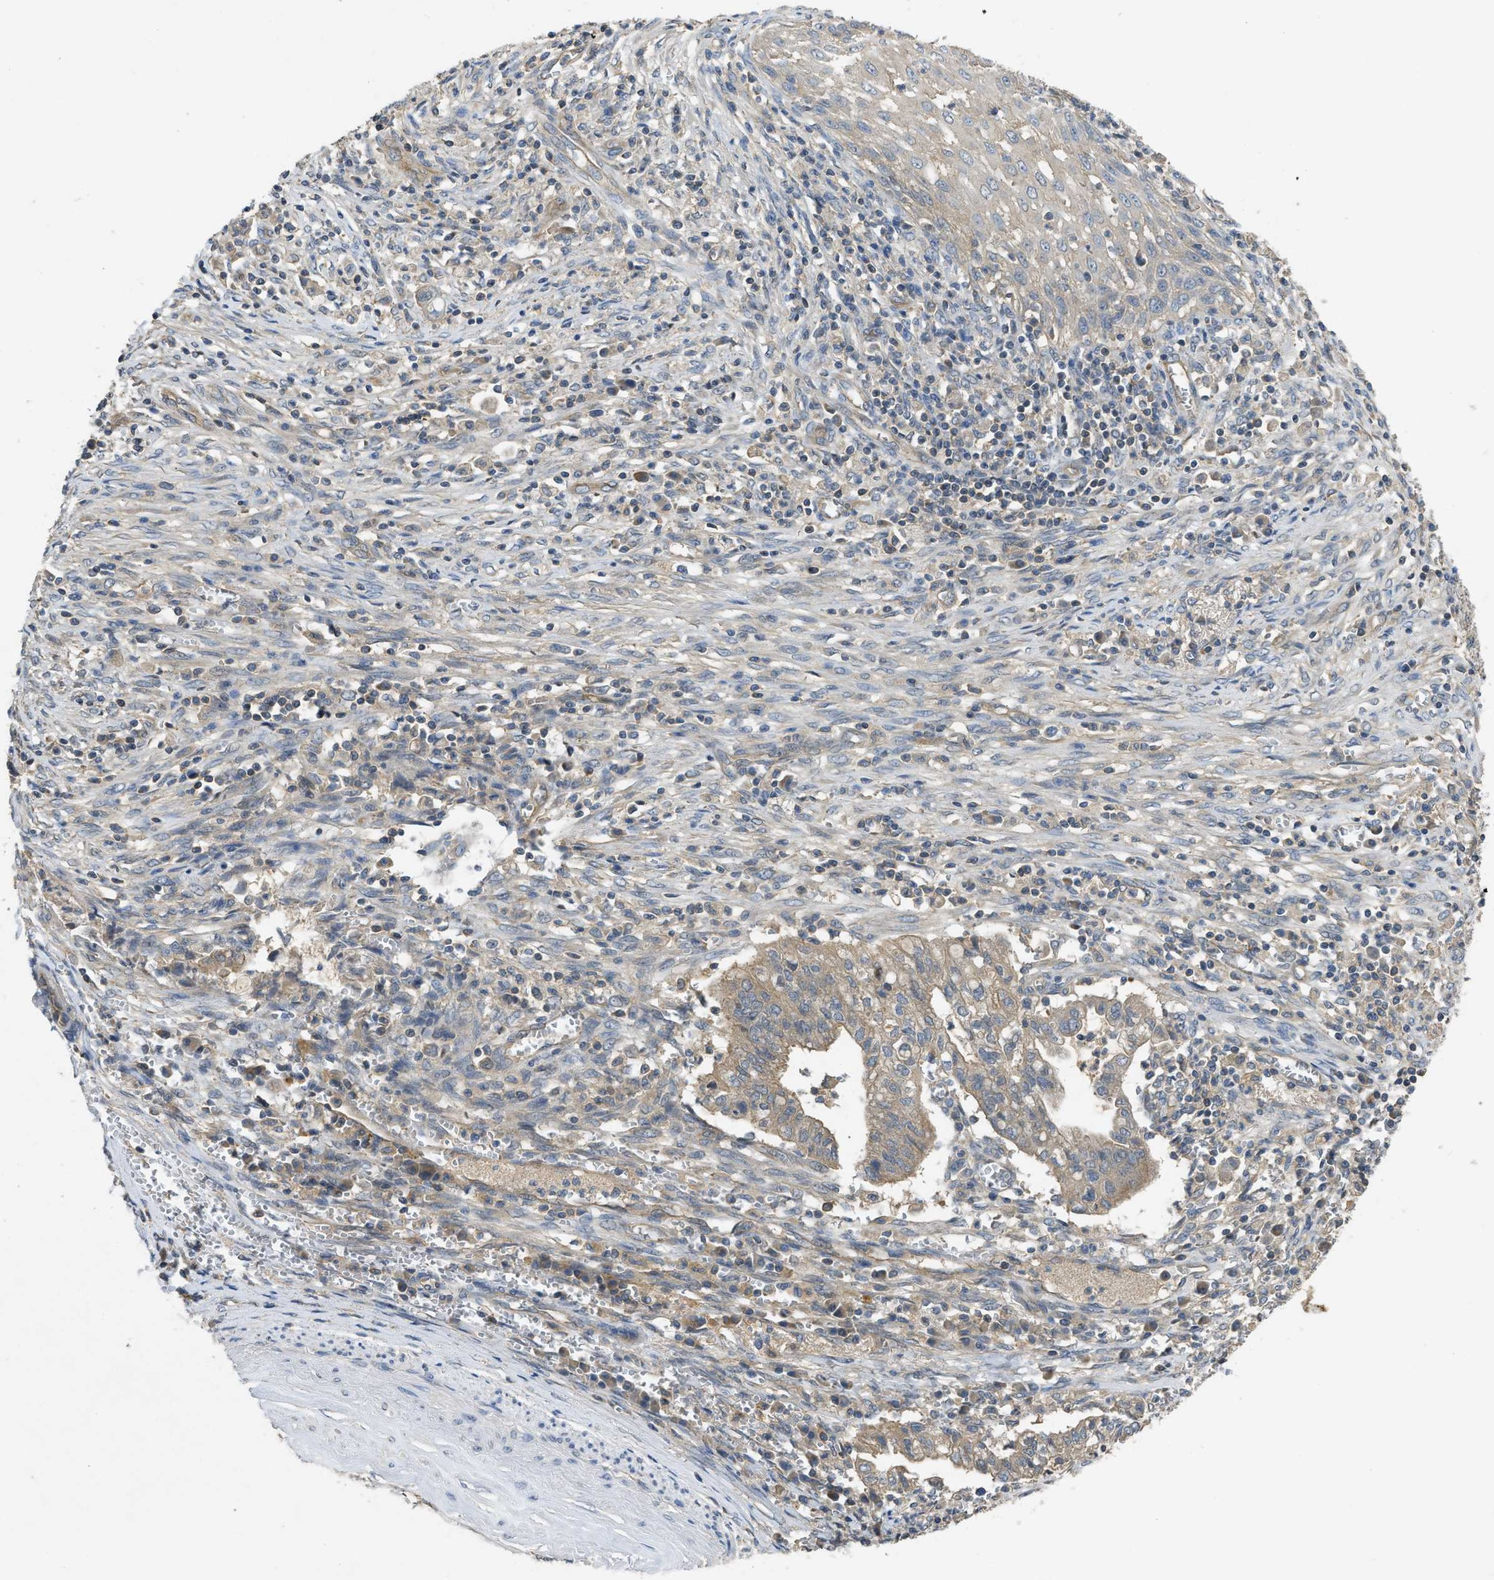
{"staining": {"intensity": "weak", "quantity": ">75%", "location": "cytoplasmic/membranous"}, "tissue": "cervical cancer", "cell_type": "Tumor cells", "image_type": "cancer", "snomed": [{"axis": "morphology", "description": "Adenocarcinoma, NOS"}, {"axis": "topography", "description": "Cervix"}], "caption": "This micrograph displays IHC staining of adenocarcinoma (cervical), with low weak cytoplasmic/membranous positivity in about >75% of tumor cells.", "gene": "PPP3CA", "patient": {"sex": "female", "age": 44}}